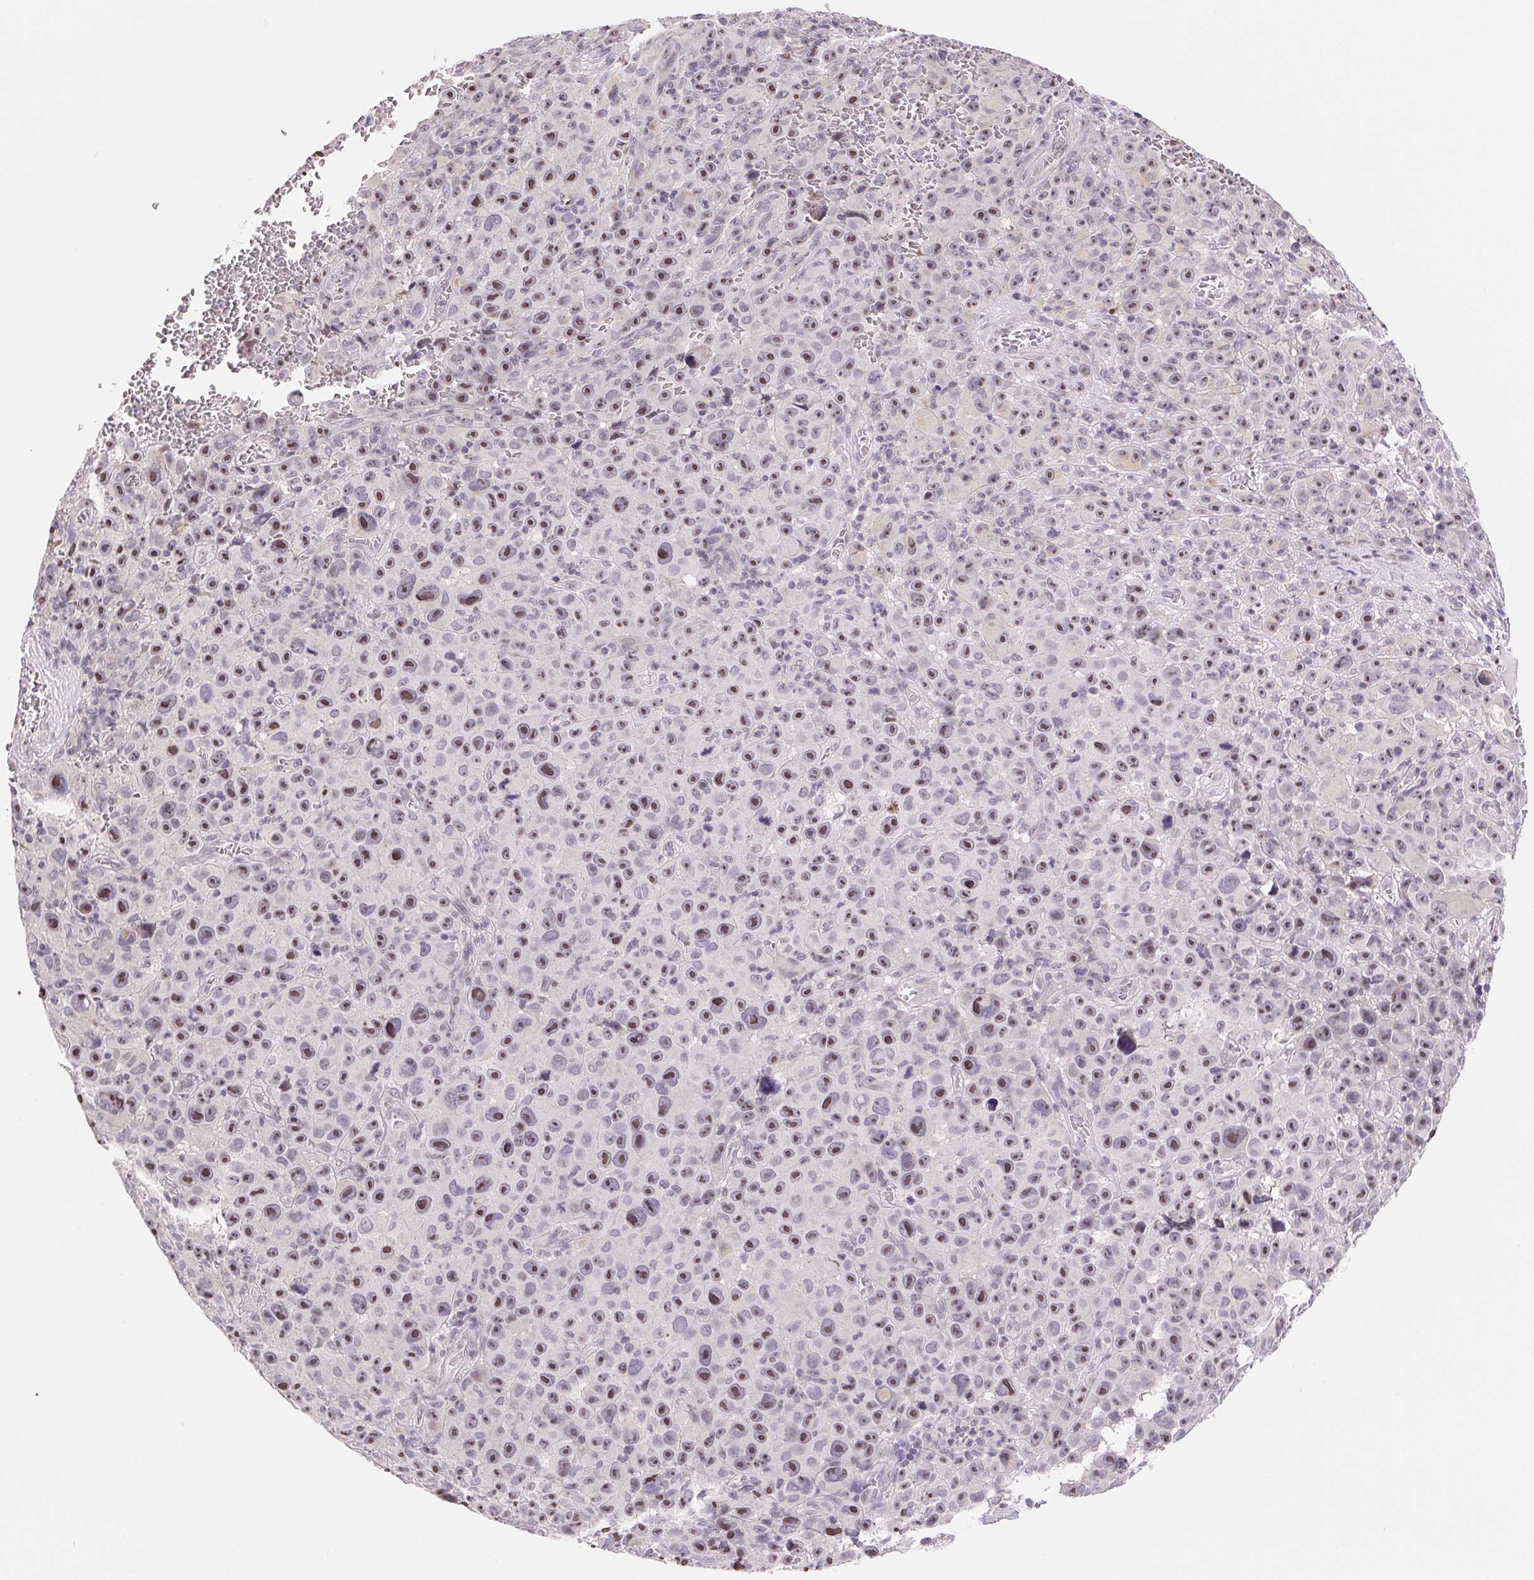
{"staining": {"intensity": "moderate", "quantity": "25%-75%", "location": "nuclear"}, "tissue": "melanoma", "cell_type": "Tumor cells", "image_type": "cancer", "snomed": [{"axis": "morphology", "description": "Malignant melanoma, NOS"}, {"axis": "topography", "description": "Skin"}], "caption": "Immunohistochemical staining of malignant melanoma exhibits medium levels of moderate nuclear protein expression in approximately 25%-75% of tumor cells.", "gene": "LCA5L", "patient": {"sex": "female", "age": 82}}